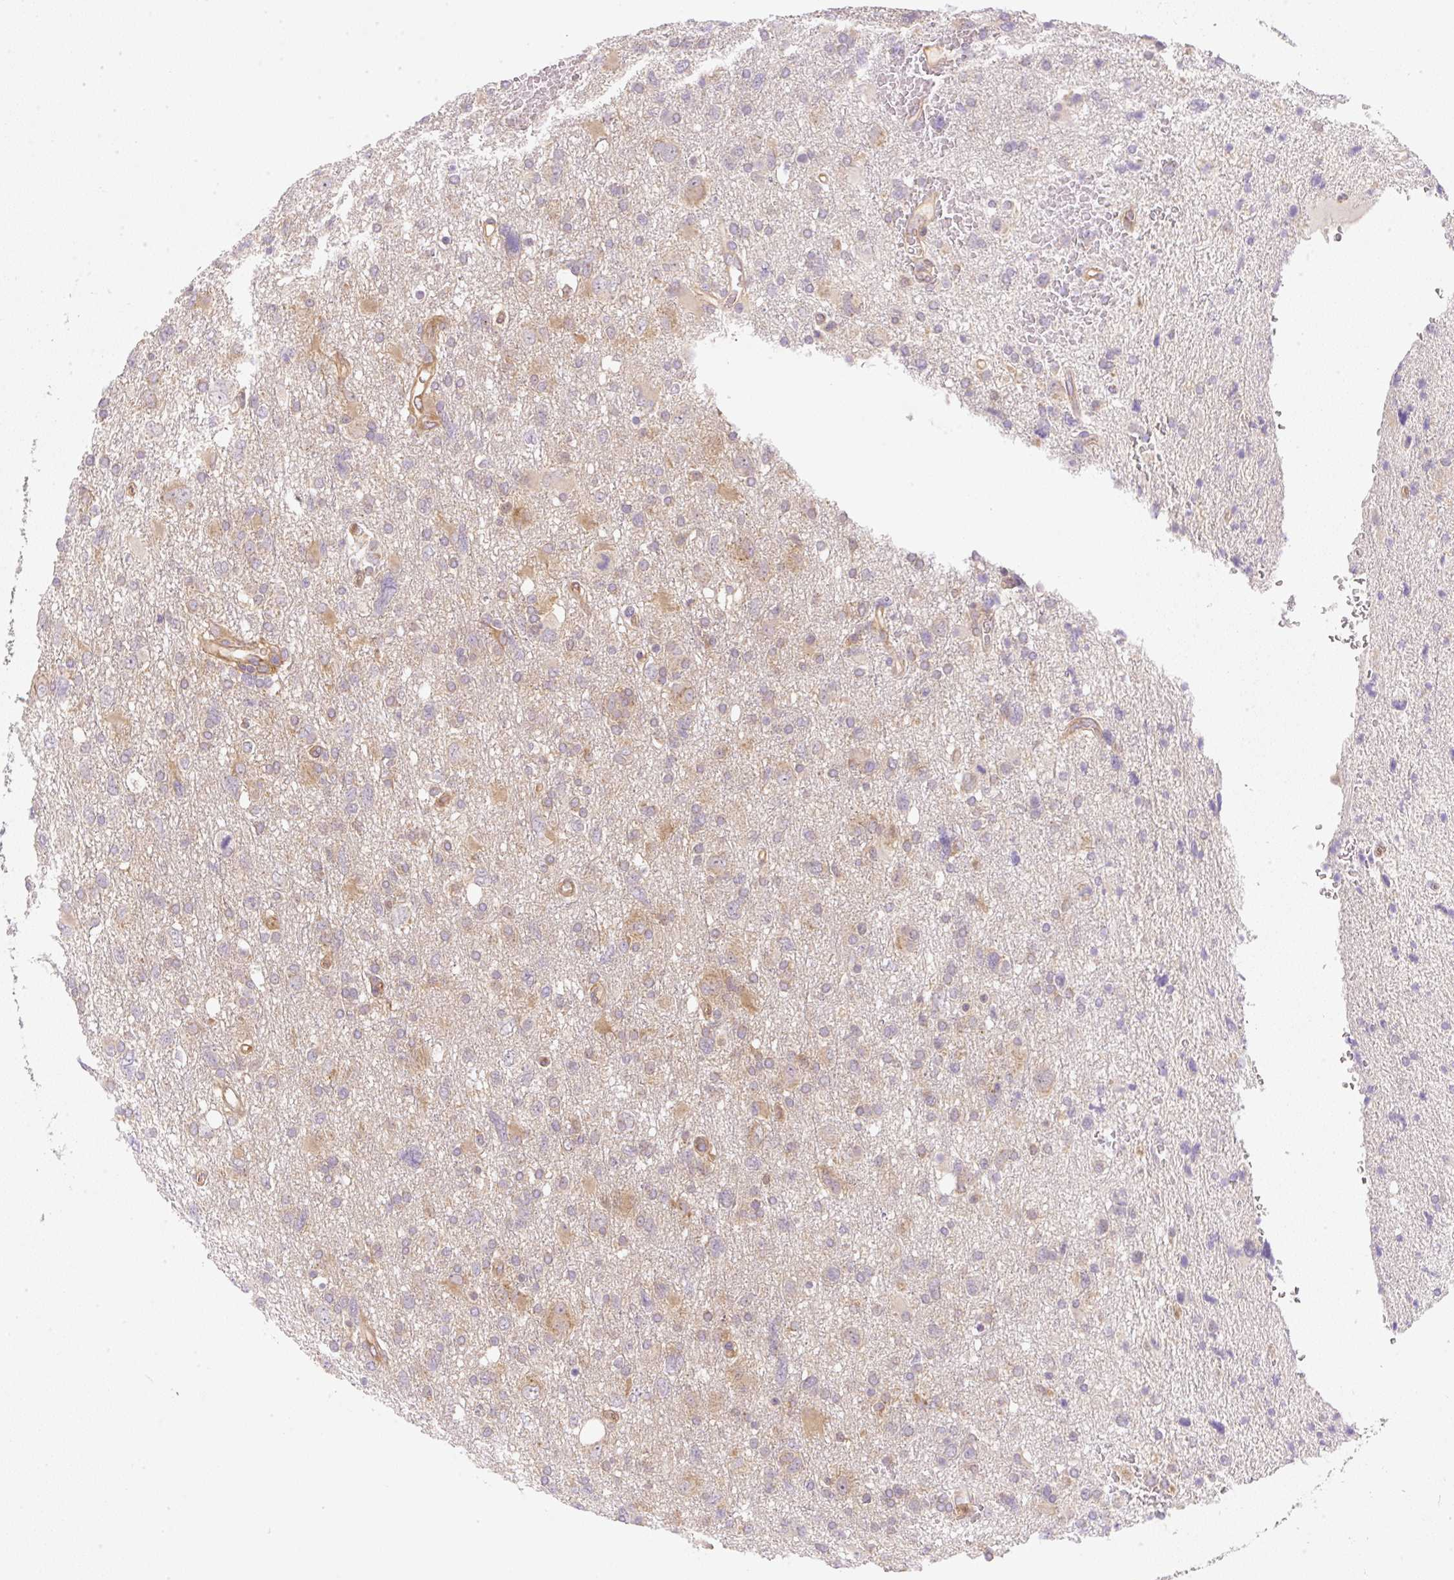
{"staining": {"intensity": "moderate", "quantity": "<25%", "location": "cytoplasmic/membranous"}, "tissue": "glioma", "cell_type": "Tumor cells", "image_type": "cancer", "snomed": [{"axis": "morphology", "description": "Glioma, malignant, High grade"}, {"axis": "topography", "description": "Brain"}], "caption": "This is a histology image of immunohistochemistry staining of glioma, which shows moderate expression in the cytoplasmic/membranous of tumor cells.", "gene": "OMA1", "patient": {"sex": "male", "age": 61}}